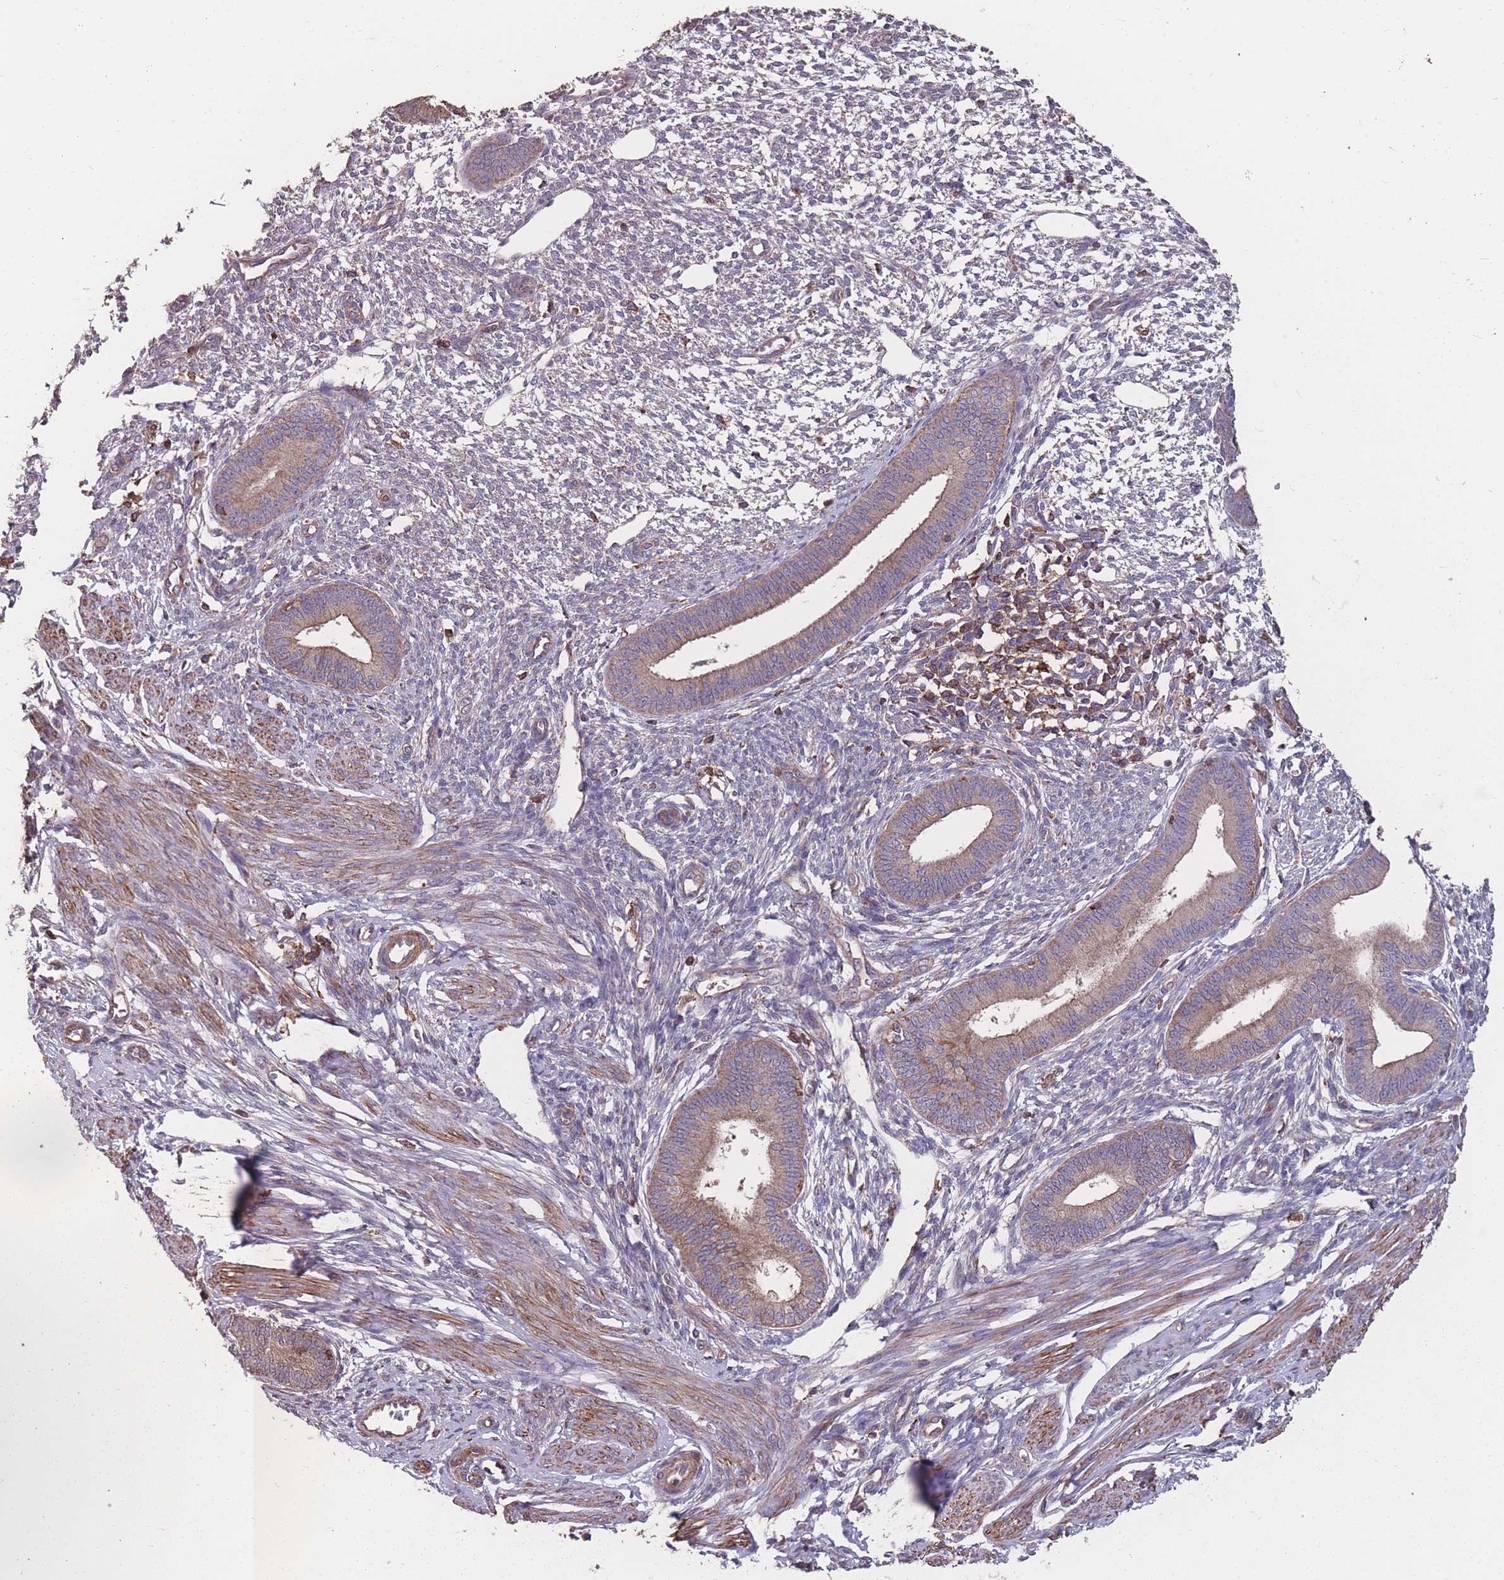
{"staining": {"intensity": "weak", "quantity": "<25%", "location": "cytoplasmic/membranous"}, "tissue": "endometrium", "cell_type": "Cells in endometrial stroma", "image_type": "normal", "snomed": [{"axis": "morphology", "description": "Normal tissue, NOS"}, {"axis": "topography", "description": "Endometrium"}], "caption": "This photomicrograph is of unremarkable endometrium stained with immunohistochemistry to label a protein in brown with the nuclei are counter-stained blue. There is no positivity in cells in endometrial stroma.", "gene": "NUDT21", "patient": {"sex": "female", "age": 46}}